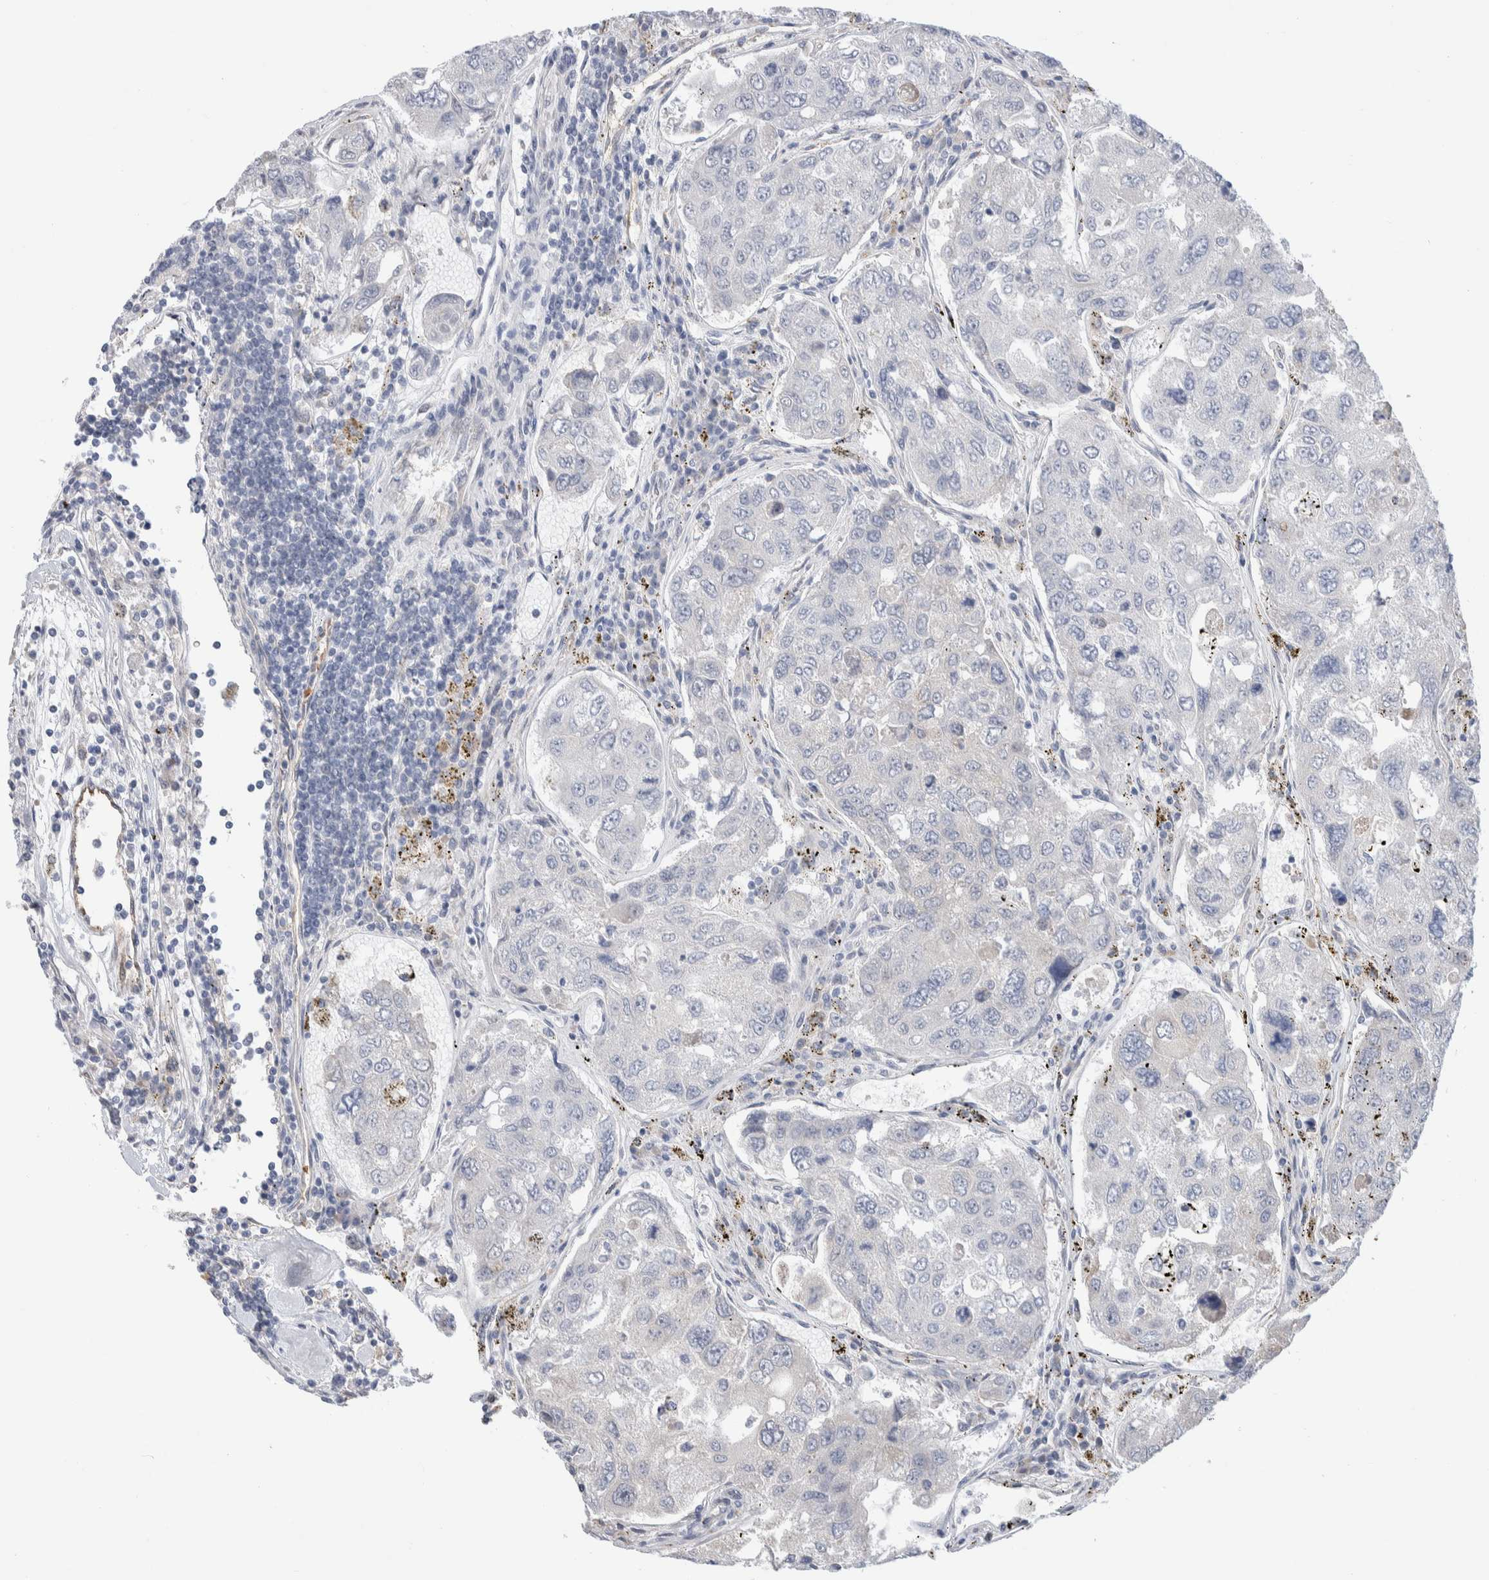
{"staining": {"intensity": "negative", "quantity": "none", "location": "none"}, "tissue": "urothelial cancer", "cell_type": "Tumor cells", "image_type": "cancer", "snomed": [{"axis": "morphology", "description": "Urothelial carcinoma, High grade"}, {"axis": "topography", "description": "Lymph node"}, {"axis": "topography", "description": "Urinary bladder"}], "caption": "This is an IHC micrograph of urothelial cancer. There is no staining in tumor cells.", "gene": "RUSF1", "patient": {"sex": "male", "age": 51}}